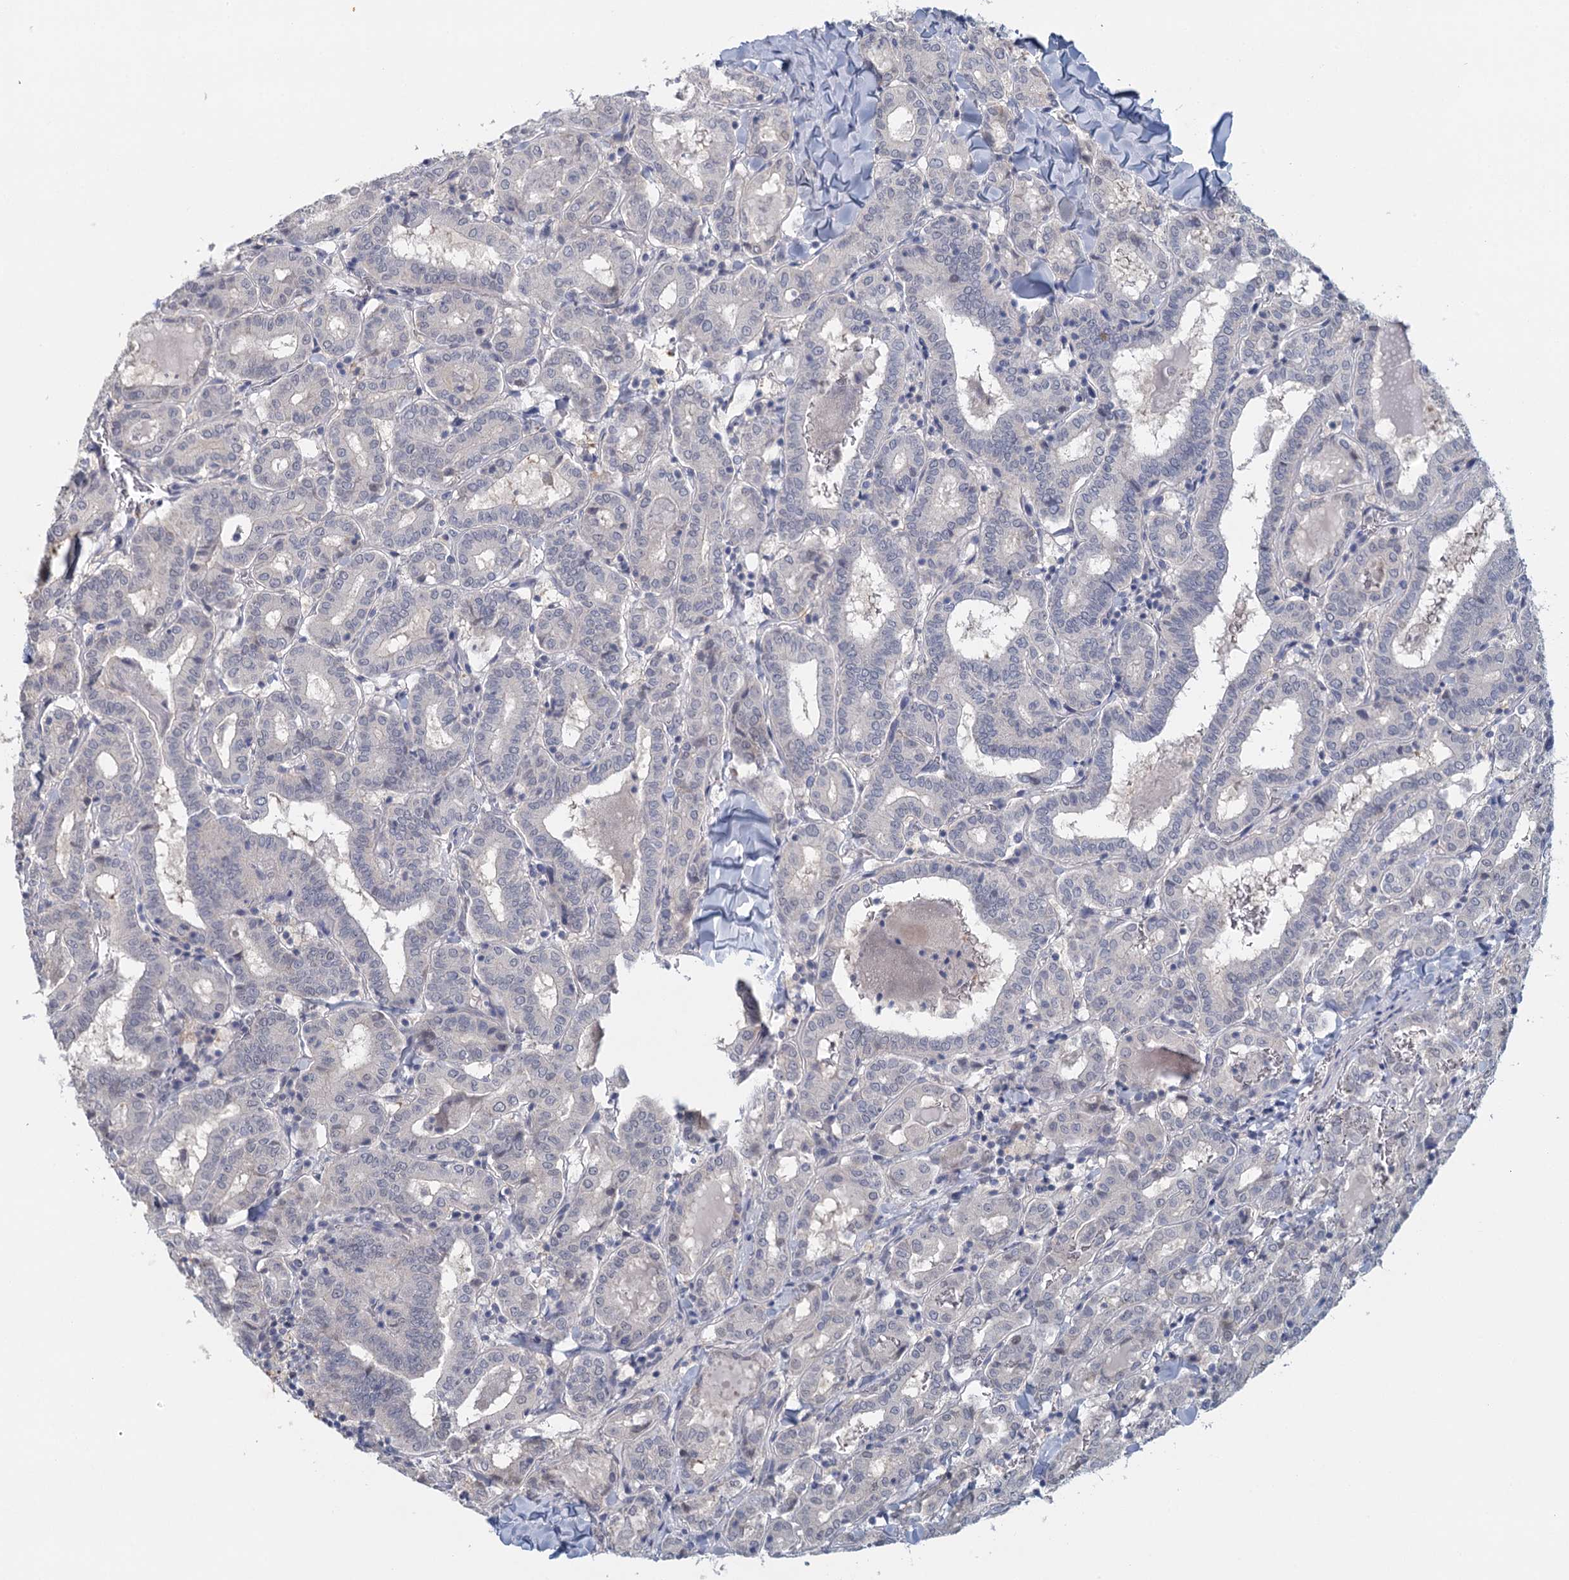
{"staining": {"intensity": "negative", "quantity": "none", "location": "none"}, "tissue": "thyroid cancer", "cell_type": "Tumor cells", "image_type": "cancer", "snomed": [{"axis": "morphology", "description": "Papillary adenocarcinoma, NOS"}, {"axis": "topography", "description": "Thyroid gland"}], "caption": "This histopathology image is of thyroid papillary adenocarcinoma stained with immunohistochemistry to label a protein in brown with the nuclei are counter-stained blue. There is no expression in tumor cells. Brightfield microscopy of IHC stained with DAB (3,3'-diaminobenzidine) (brown) and hematoxylin (blue), captured at high magnification.", "gene": "MYO7B", "patient": {"sex": "female", "age": 72}}